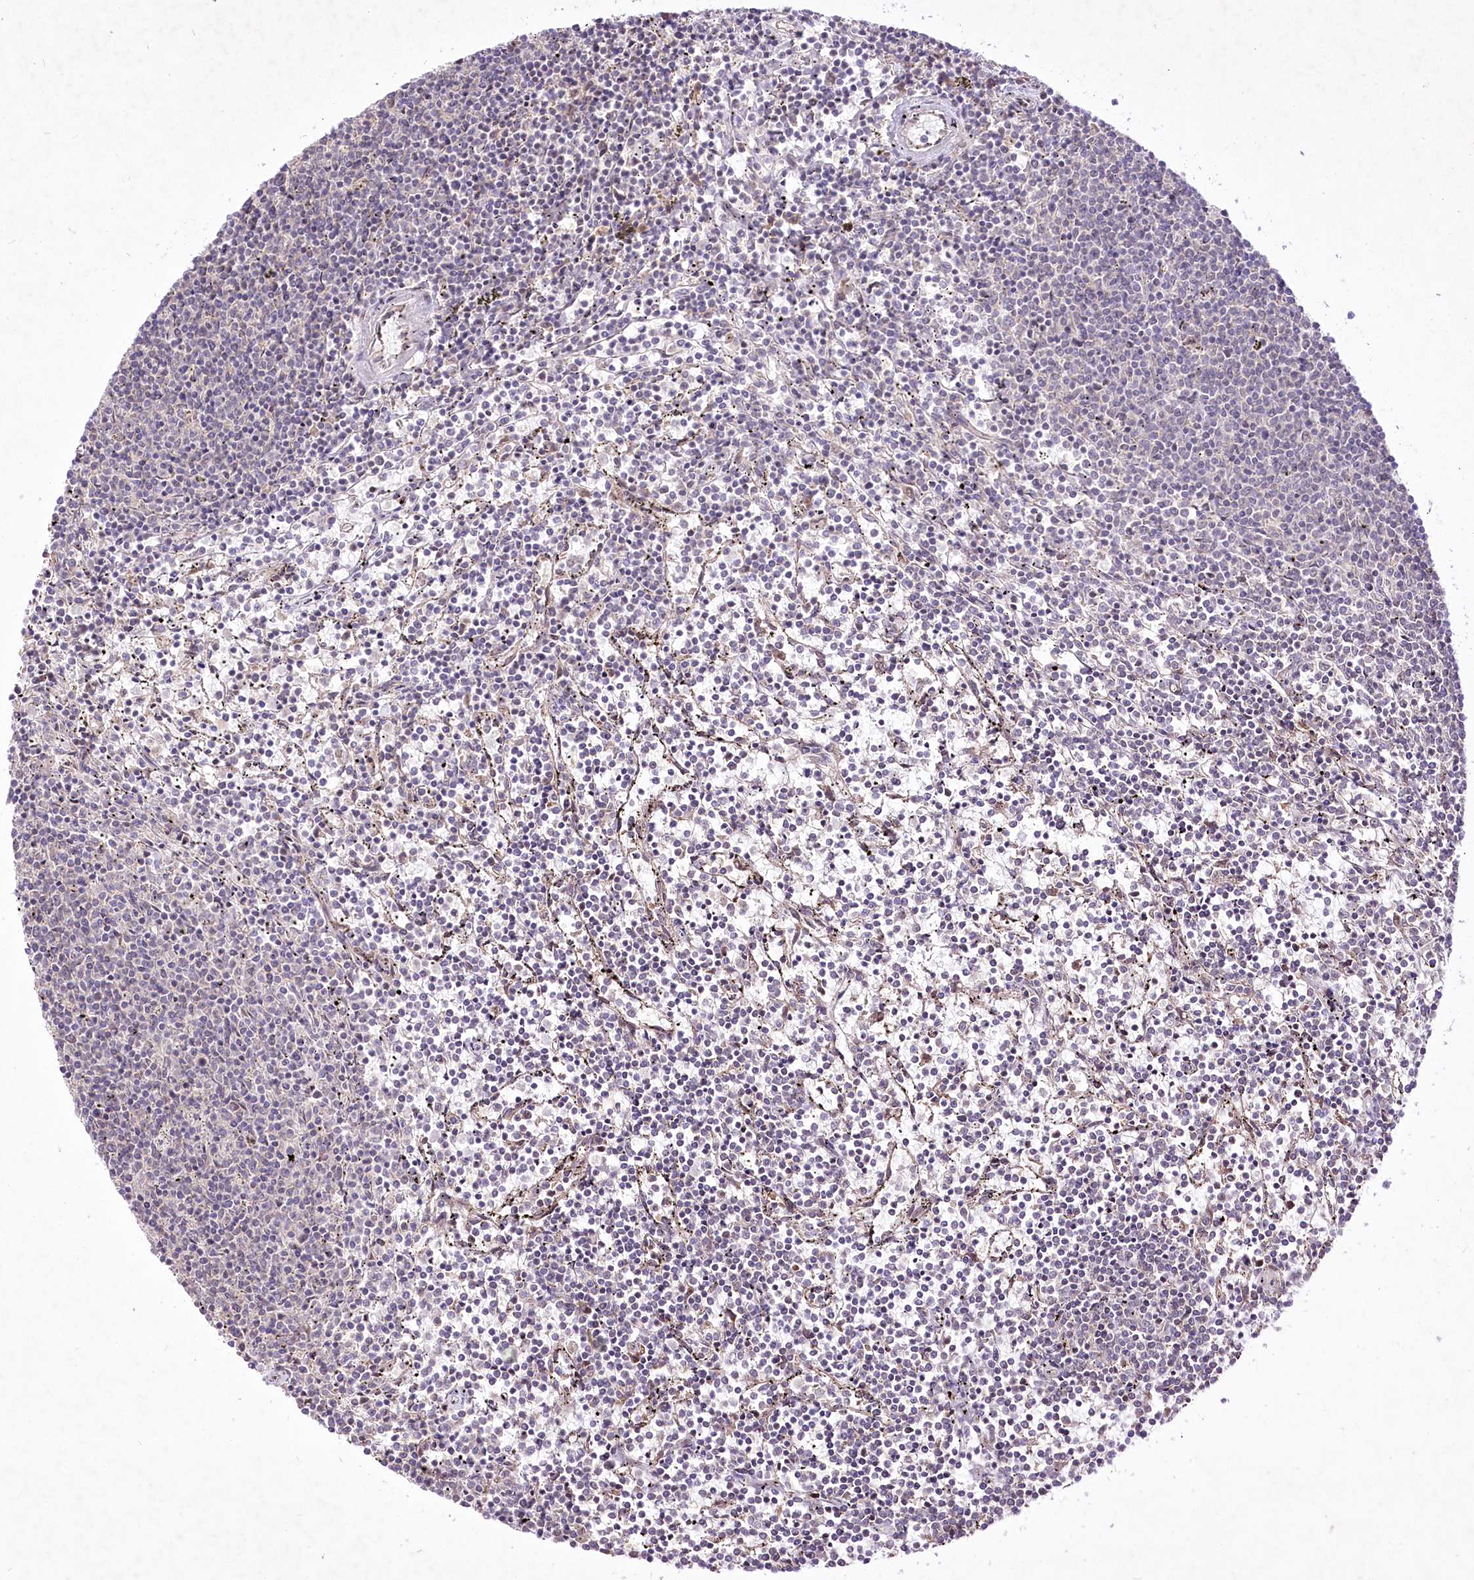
{"staining": {"intensity": "negative", "quantity": "none", "location": "none"}, "tissue": "lymphoma", "cell_type": "Tumor cells", "image_type": "cancer", "snomed": [{"axis": "morphology", "description": "Malignant lymphoma, non-Hodgkin's type, Low grade"}, {"axis": "topography", "description": "Spleen"}], "caption": "Malignant lymphoma, non-Hodgkin's type (low-grade) was stained to show a protein in brown. There is no significant staining in tumor cells.", "gene": "HELT", "patient": {"sex": "female", "age": 50}}